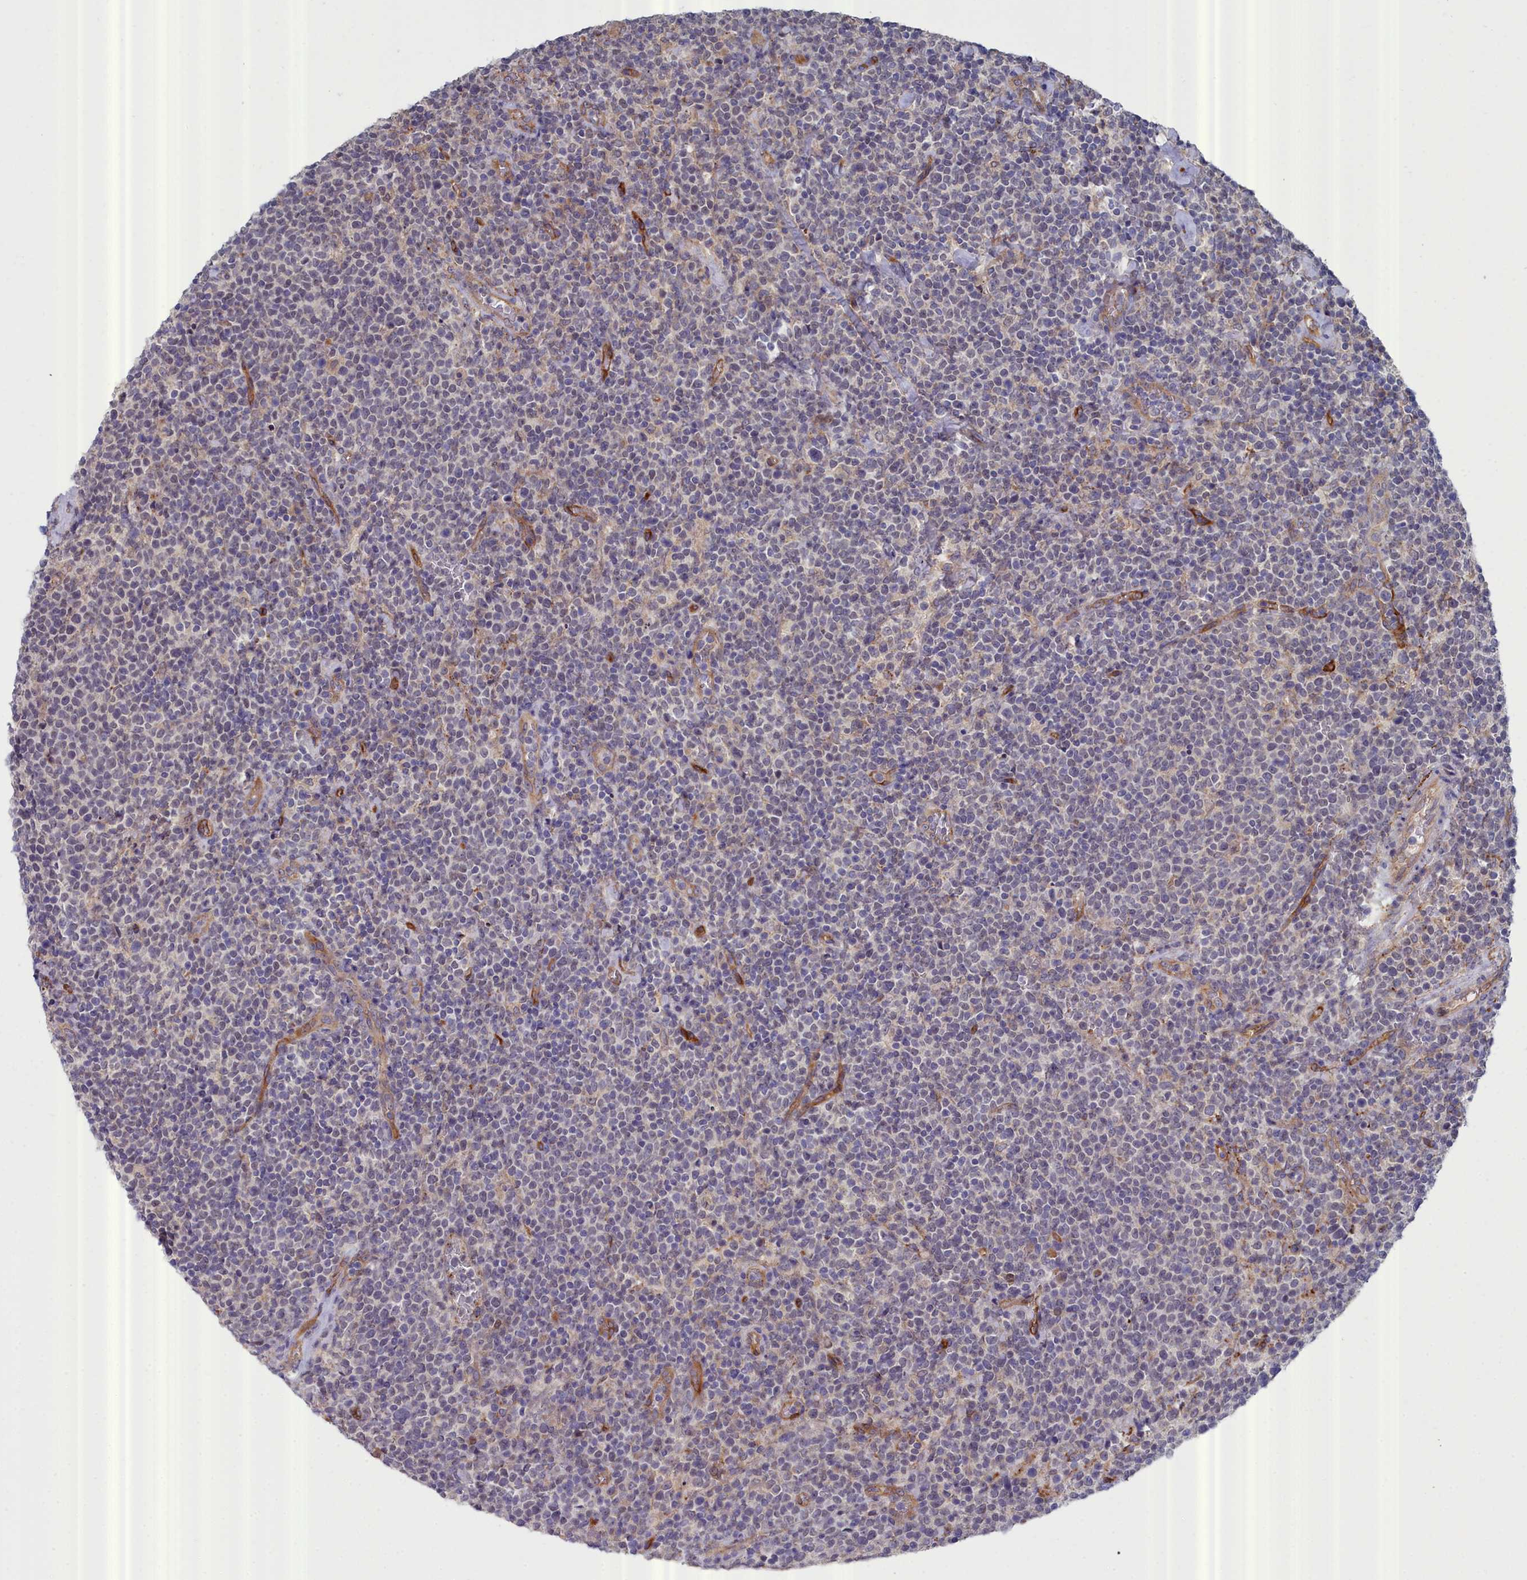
{"staining": {"intensity": "negative", "quantity": "none", "location": "none"}, "tissue": "lymphoma", "cell_type": "Tumor cells", "image_type": "cancer", "snomed": [{"axis": "morphology", "description": "Malignant lymphoma, non-Hodgkin's type, High grade"}, {"axis": "topography", "description": "Lymph node"}], "caption": "High magnification brightfield microscopy of lymphoma stained with DAB (brown) and counterstained with hematoxylin (blue): tumor cells show no significant positivity. (Stains: DAB (3,3'-diaminobenzidine) immunohistochemistry with hematoxylin counter stain, Microscopy: brightfield microscopy at high magnification).", "gene": "RDX", "patient": {"sex": "male", "age": 61}}